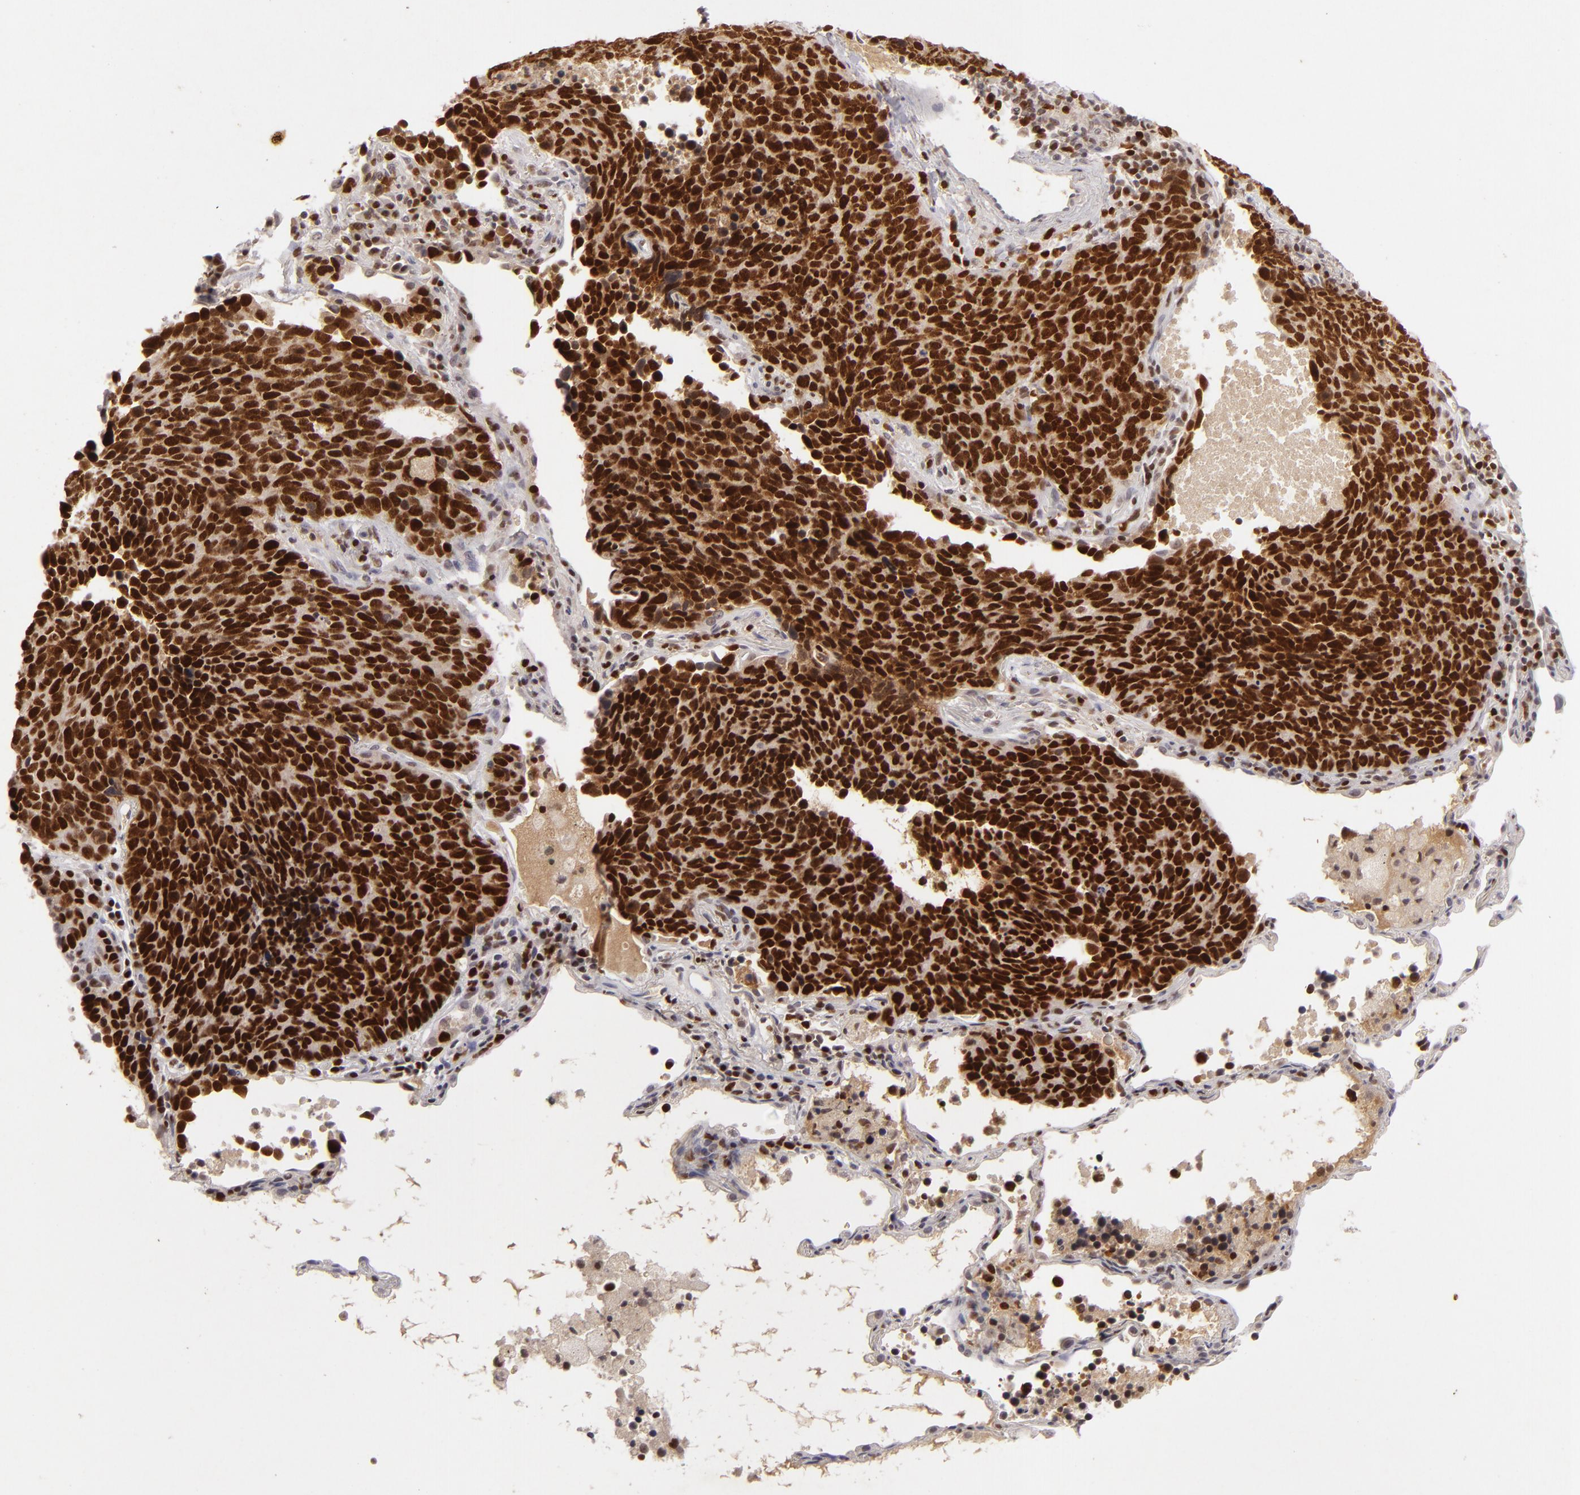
{"staining": {"intensity": "strong", "quantity": ">75%", "location": "nuclear"}, "tissue": "lung cancer", "cell_type": "Tumor cells", "image_type": "cancer", "snomed": [{"axis": "morphology", "description": "Neoplasm, malignant, NOS"}, {"axis": "topography", "description": "Lung"}], "caption": "A micrograph showing strong nuclear positivity in about >75% of tumor cells in neoplasm (malignant) (lung), as visualized by brown immunohistochemical staining.", "gene": "FEN1", "patient": {"sex": "female", "age": 75}}